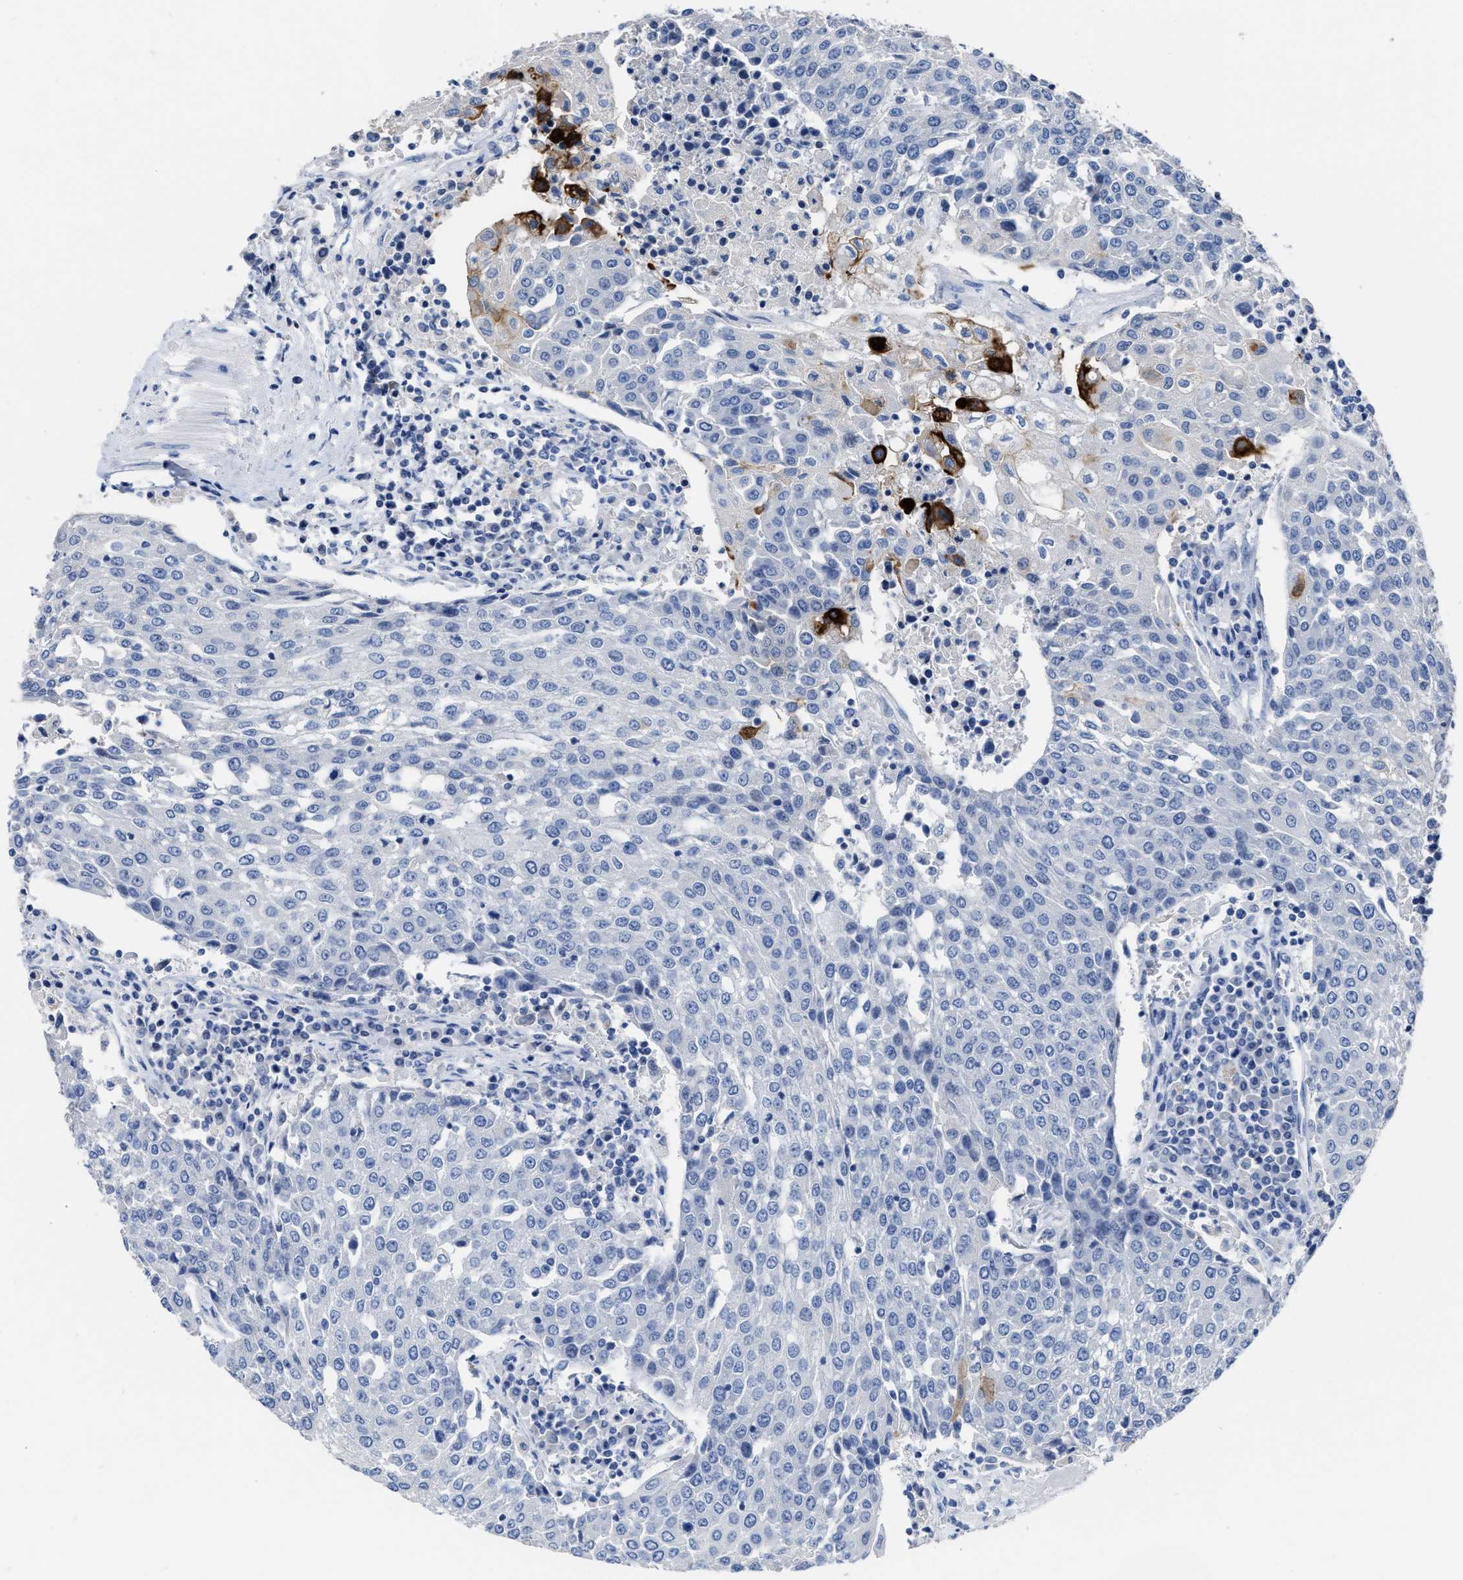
{"staining": {"intensity": "strong", "quantity": "<25%", "location": "cytoplasmic/membranous"}, "tissue": "urothelial cancer", "cell_type": "Tumor cells", "image_type": "cancer", "snomed": [{"axis": "morphology", "description": "Urothelial carcinoma, High grade"}, {"axis": "topography", "description": "Urinary bladder"}], "caption": "Brown immunohistochemical staining in human urothelial cancer exhibits strong cytoplasmic/membranous expression in about <25% of tumor cells.", "gene": "CEACAM5", "patient": {"sex": "female", "age": 85}}